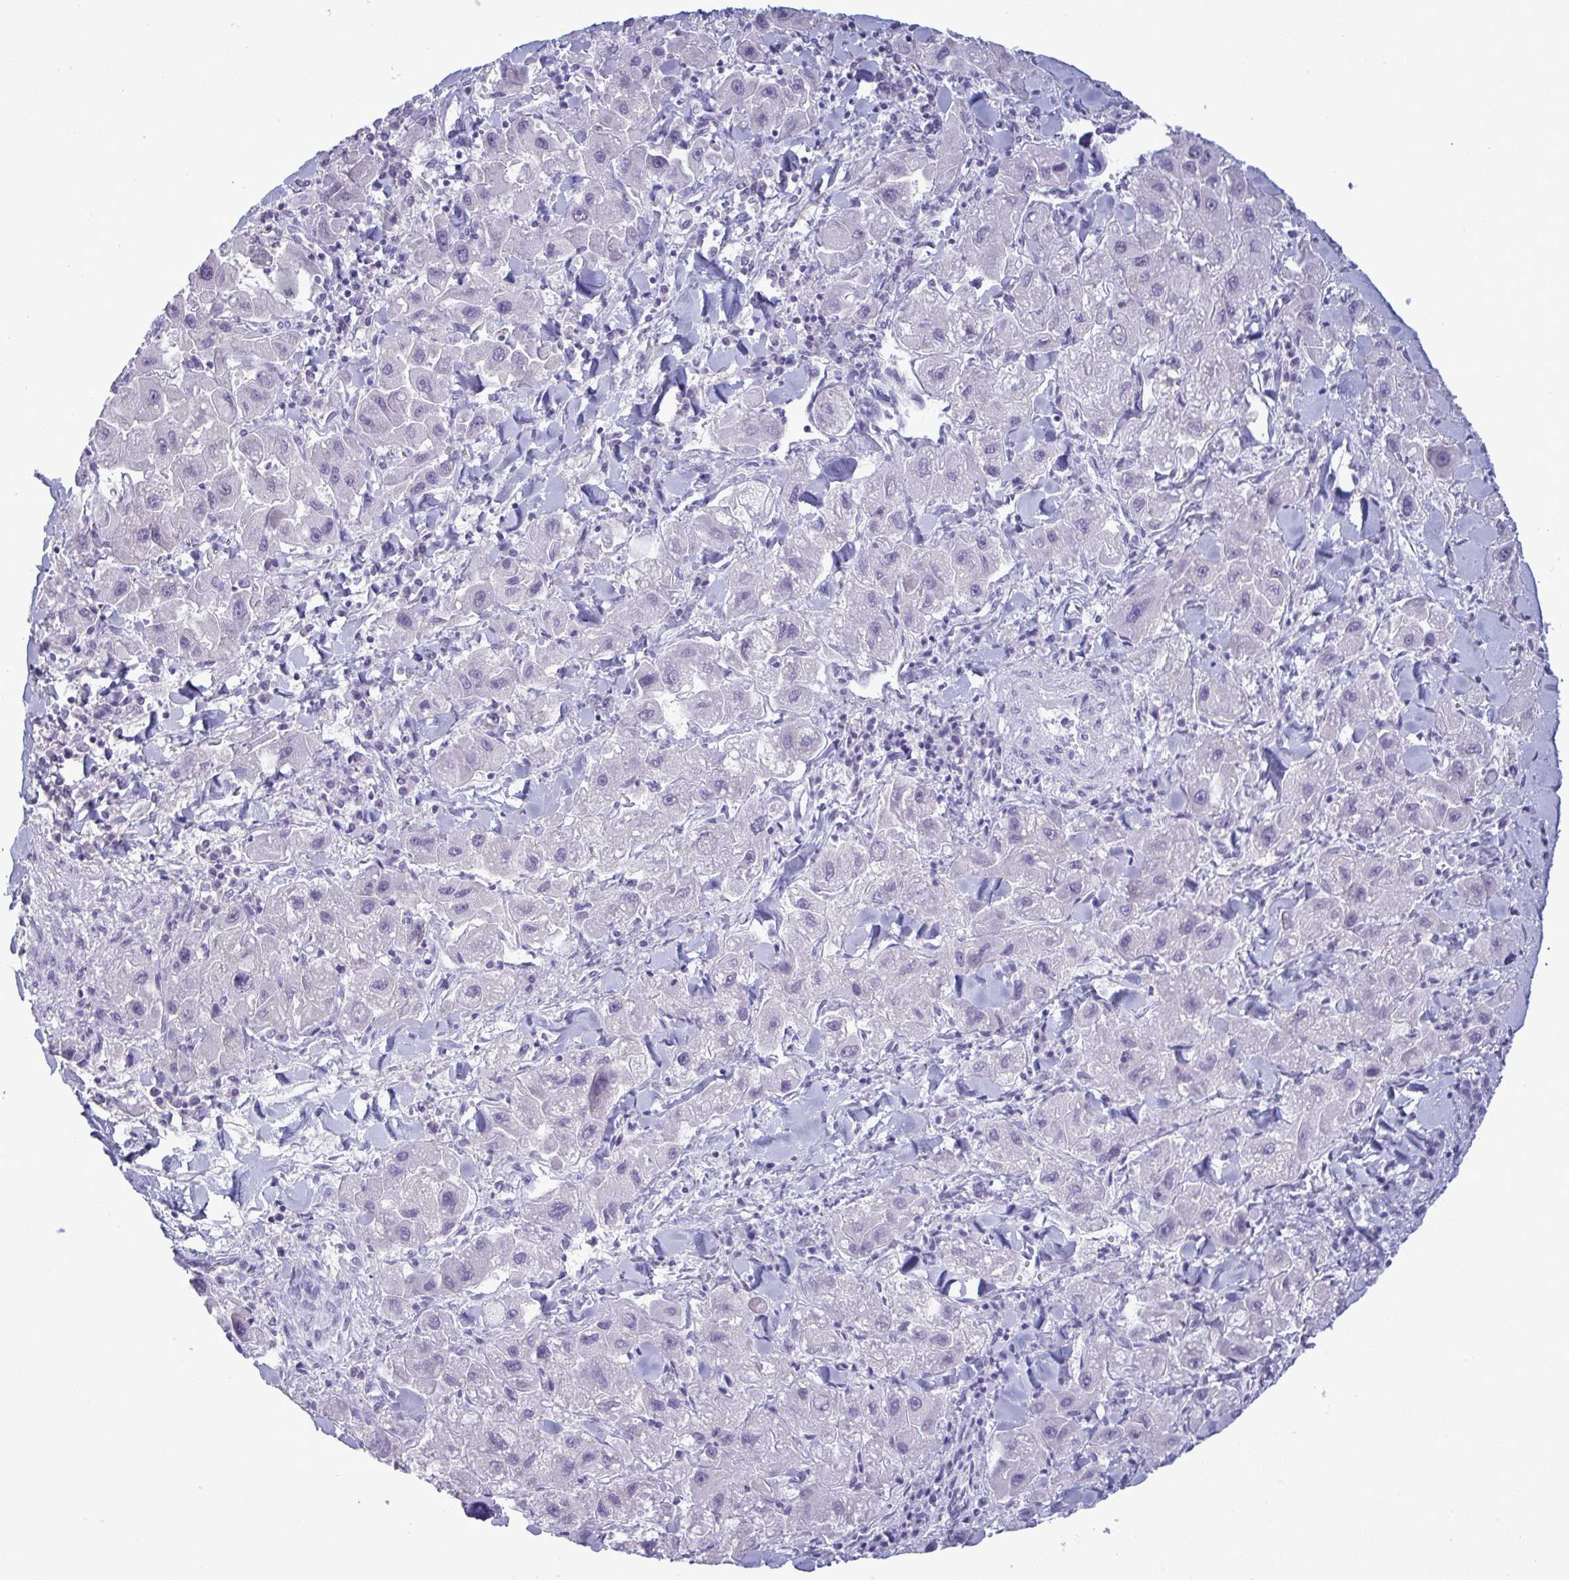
{"staining": {"intensity": "negative", "quantity": "none", "location": "none"}, "tissue": "liver cancer", "cell_type": "Tumor cells", "image_type": "cancer", "snomed": [{"axis": "morphology", "description": "Carcinoma, Hepatocellular, NOS"}, {"axis": "topography", "description": "Liver"}], "caption": "This micrograph is of hepatocellular carcinoma (liver) stained with IHC to label a protein in brown with the nuclei are counter-stained blue. There is no staining in tumor cells. (Brightfield microscopy of DAB (3,3'-diaminobenzidine) IHC at high magnification).", "gene": "TENT5D", "patient": {"sex": "male", "age": 24}}